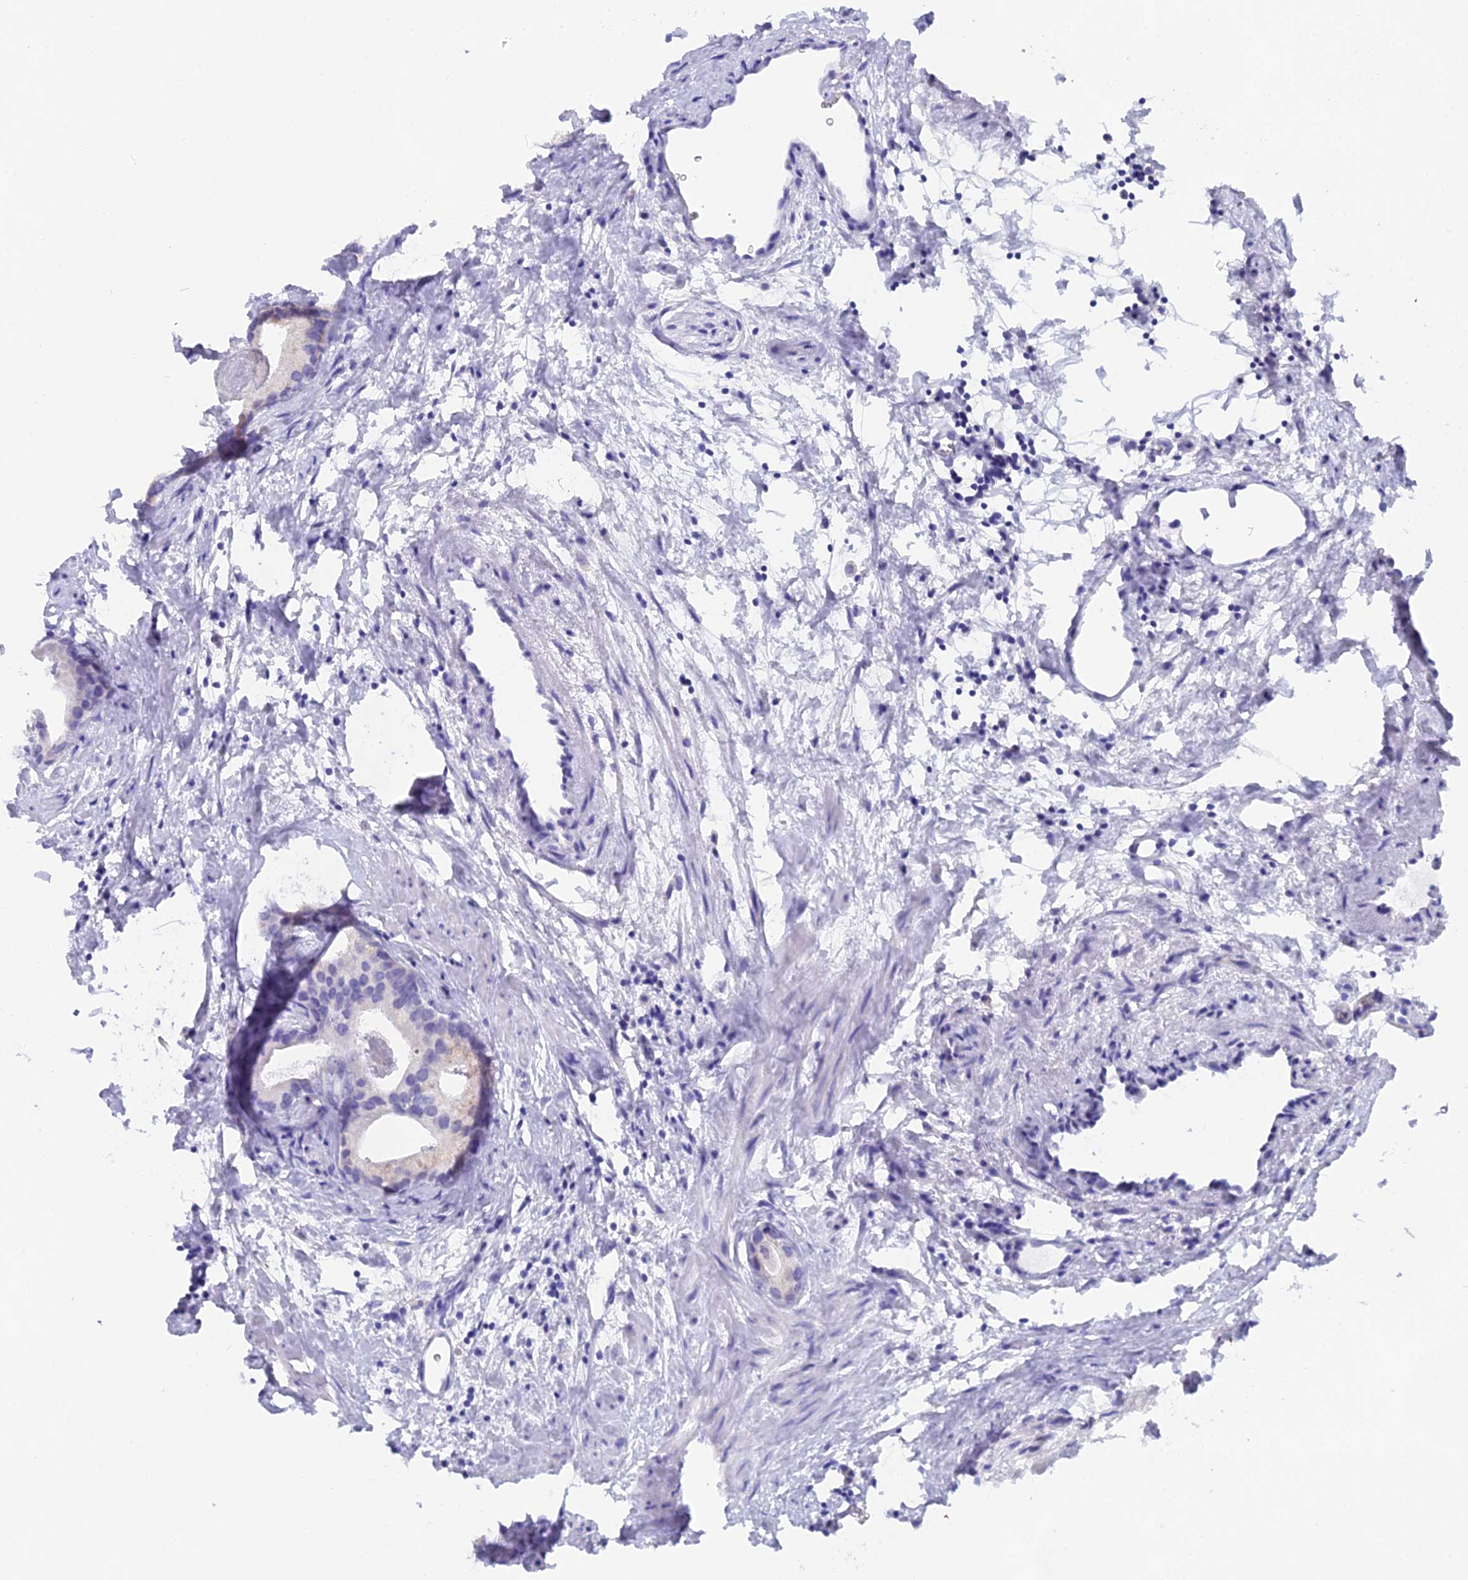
{"staining": {"intensity": "negative", "quantity": "none", "location": "none"}, "tissue": "prostate cancer", "cell_type": "Tumor cells", "image_type": "cancer", "snomed": [{"axis": "morphology", "description": "Adenocarcinoma, Low grade"}, {"axis": "topography", "description": "Prostate"}], "caption": "Immunohistochemistry (IHC) image of prostate cancer (adenocarcinoma (low-grade)) stained for a protein (brown), which demonstrates no positivity in tumor cells.", "gene": "CGB2", "patient": {"sex": "male", "age": 63}}